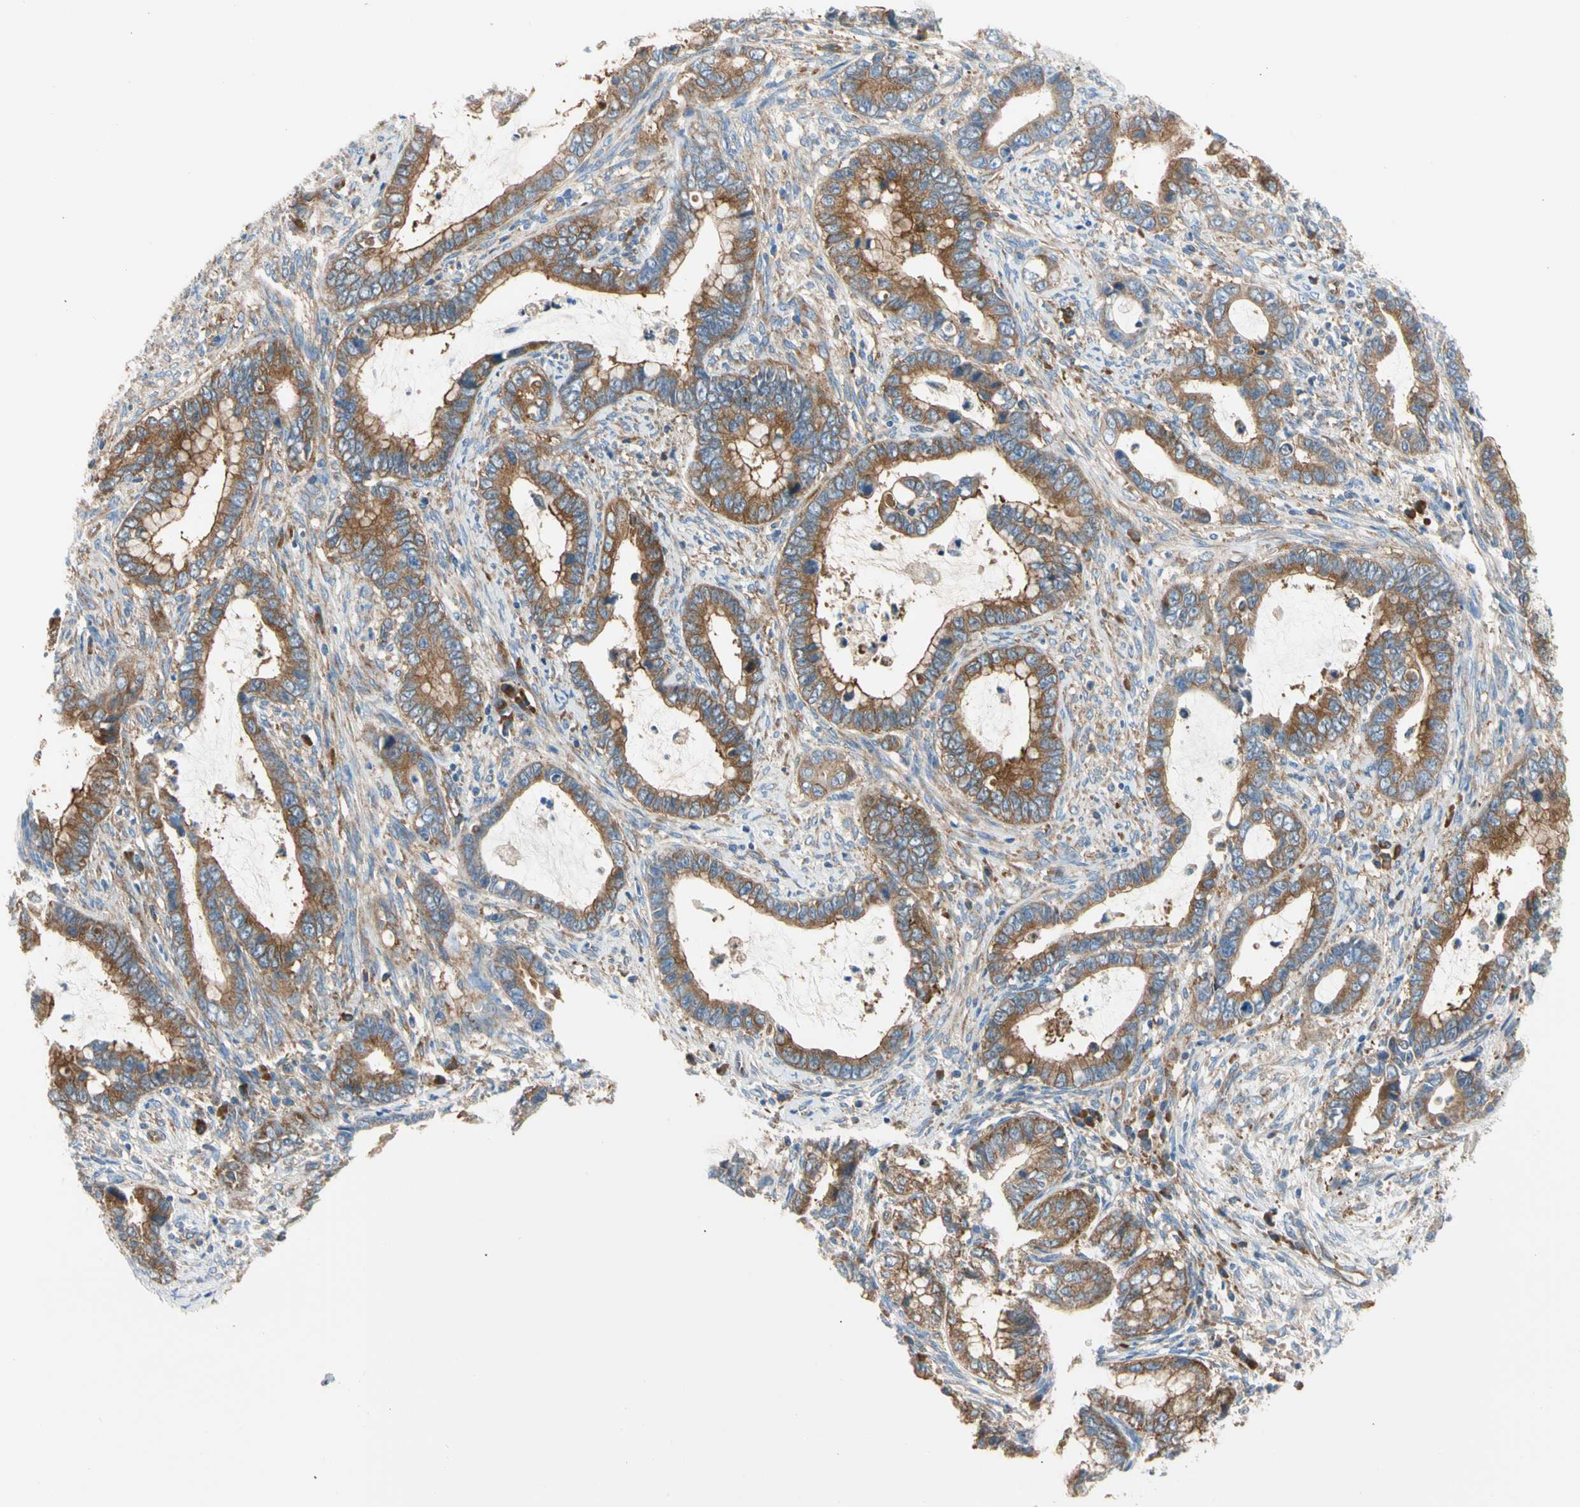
{"staining": {"intensity": "moderate", "quantity": ">75%", "location": "cytoplasmic/membranous"}, "tissue": "cervical cancer", "cell_type": "Tumor cells", "image_type": "cancer", "snomed": [{"axis": "morphology", "description": "Adenocarcinoma, NOS"}, {"axis": "topography", "description": "Cervix"}], "caption": "Moderate cytoplasmic/membranous protein positivity is present in approximately >75% of tumor cells in cervical adenocarcinoma.", "gene": "GPHN", "patient": {"sex": "female", "age": 44}}